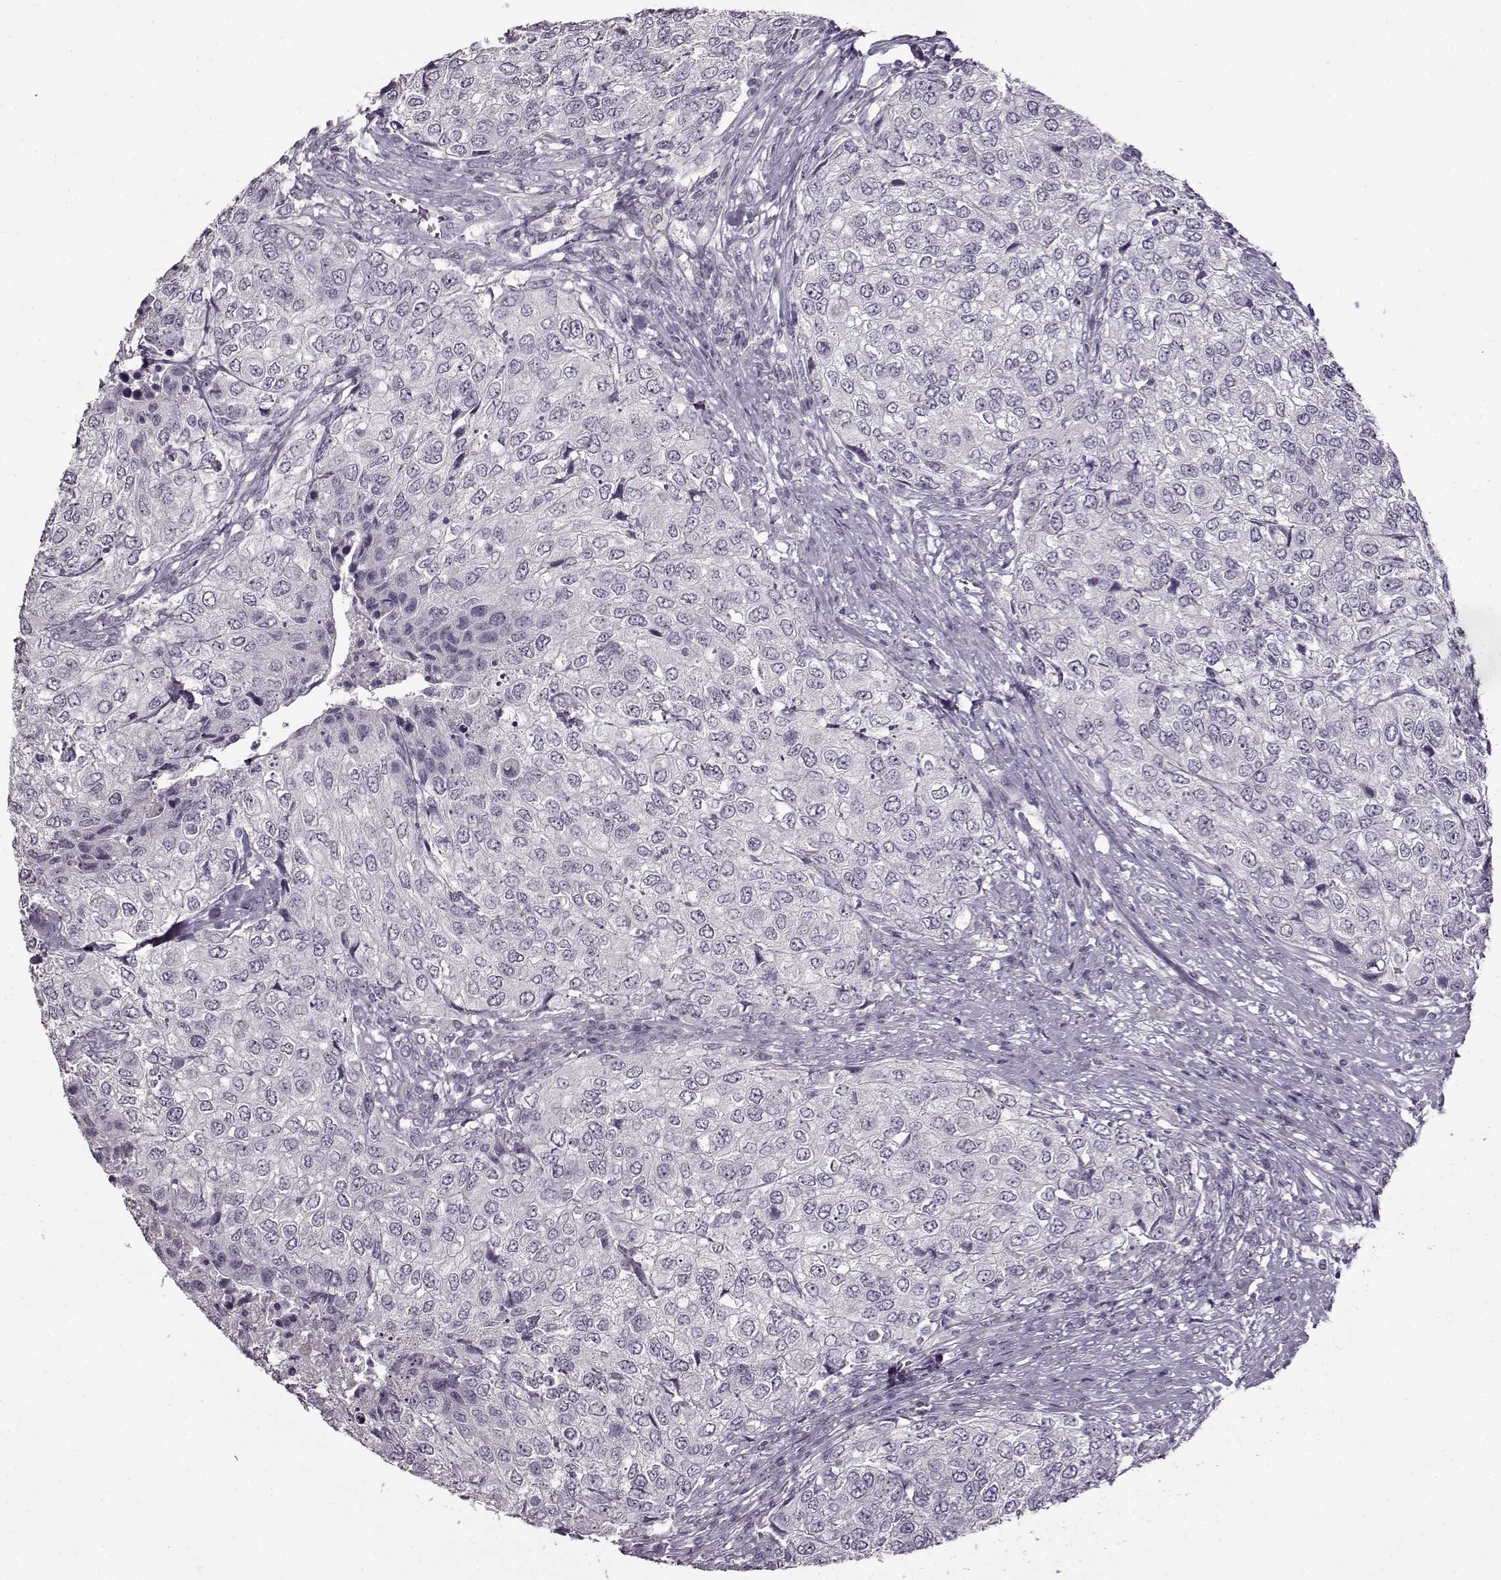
{"staining": {"intensity": "negative", "quantity": "none", "location": "none"}, "tissue": "urothelial cancer", "cell_type": "Tumor cells", "image_type": "cancer", "snomed": [{"axis": "morphology", "description": "Urothelial carcinoma, High grade"}, {"axis": "topography", "description": "Urinary bladder"}], "caption": "Immunohistochemistry micrograph of human urothelial cancer stained for a protein (brown), which shows no expression in tumor cells.", "gene": "FSHB", "patient": {"sex": "female", "age": 78}}